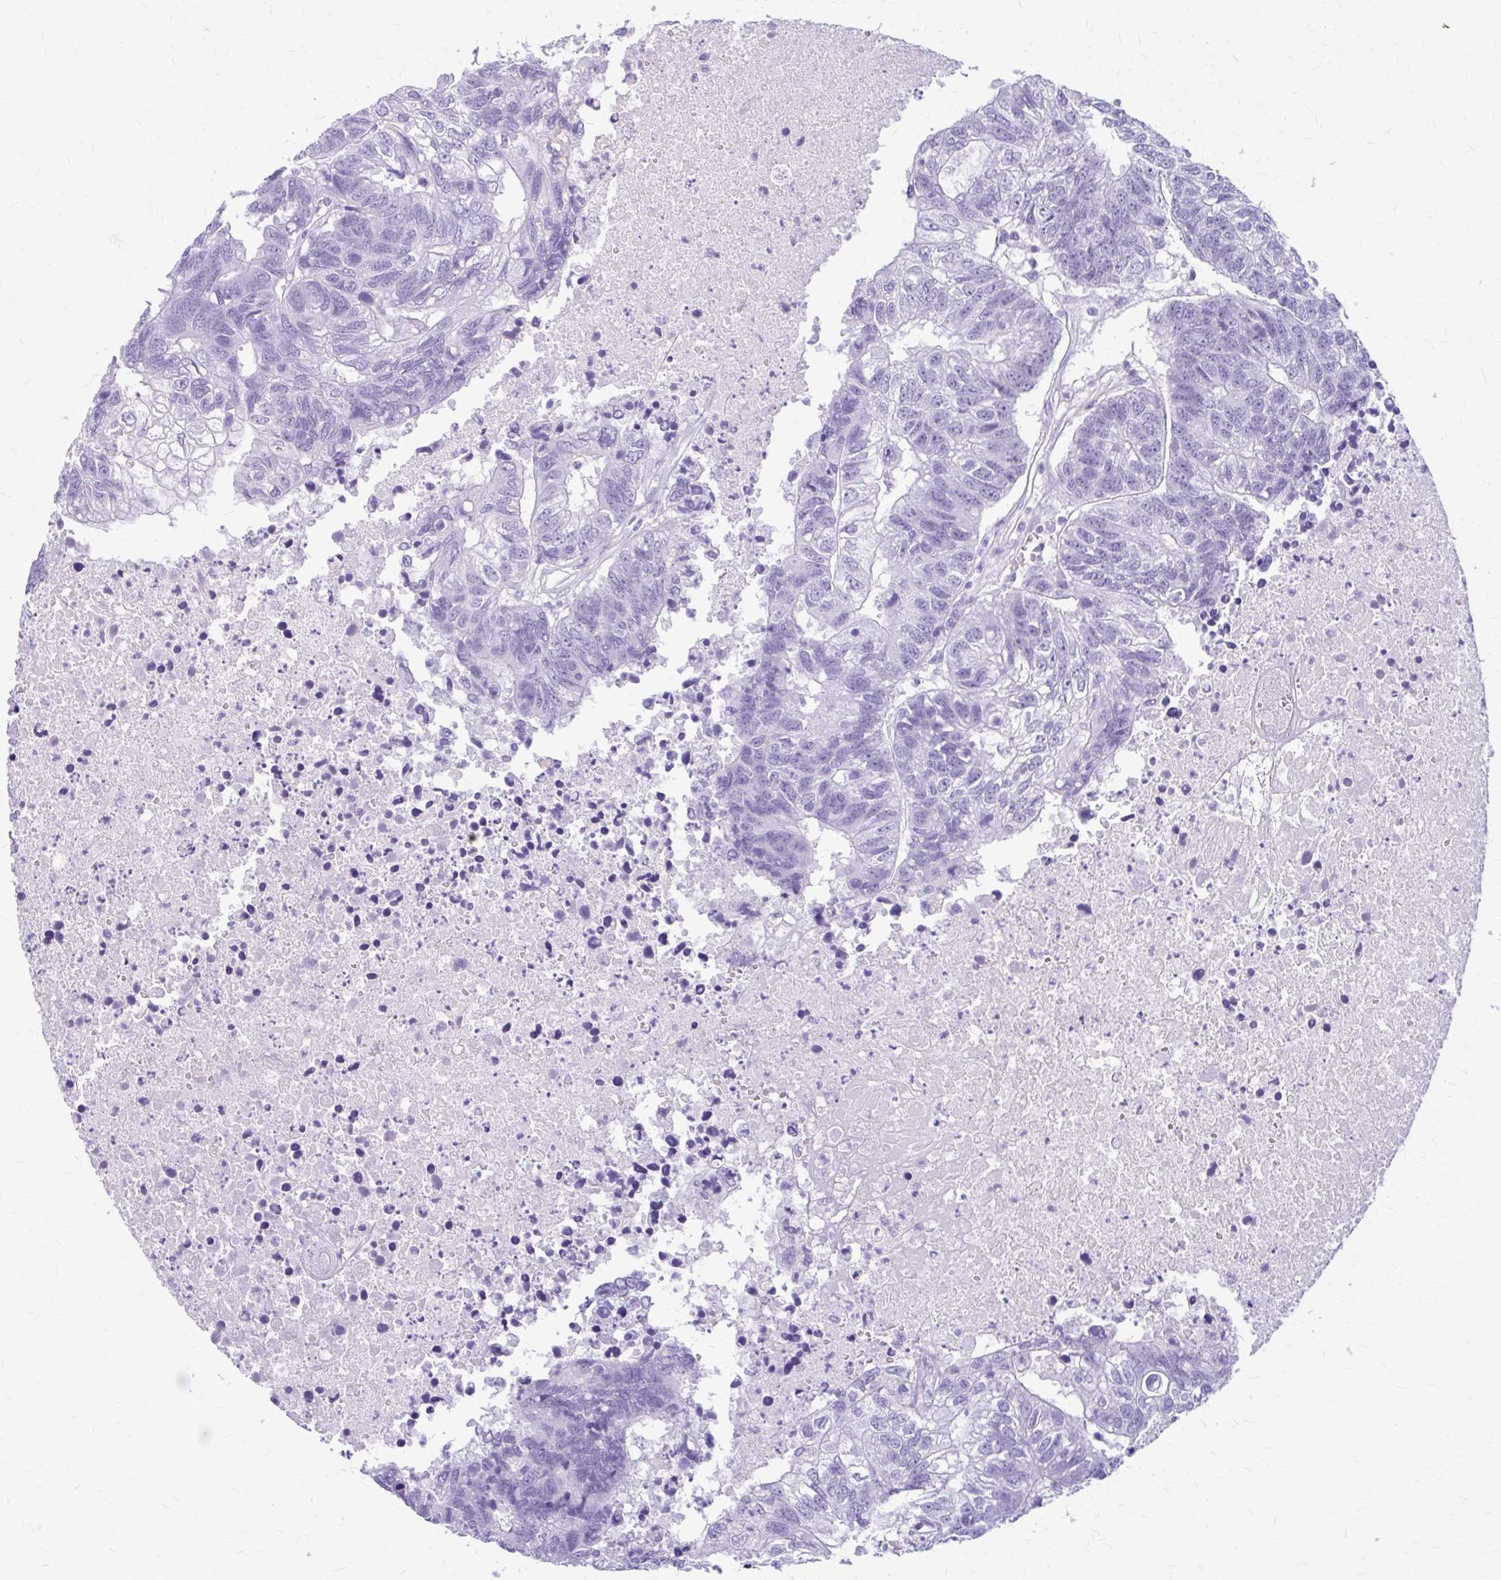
{"staining": {"intensity": "negative", "quantity": "none", "location": "none"}, "tissue": "colorectal cancer", "cell_type": "Tumor cells", "image_type": "cancer", "snomed": [{"axis": "morphology", "description": "Adenocarcinoma, NOS"}, {"axis": "topography", "description": "Colon"}], "caption": "IHC histopathology image of neoplastic tissue: human colorectal cancer stained with DAB (3,3'-diaminobenzidine) displays no significant protein positivity in tumor cells.", "gene": "KLHDC7A", "patient": {"sex": "female", "age": 48}}